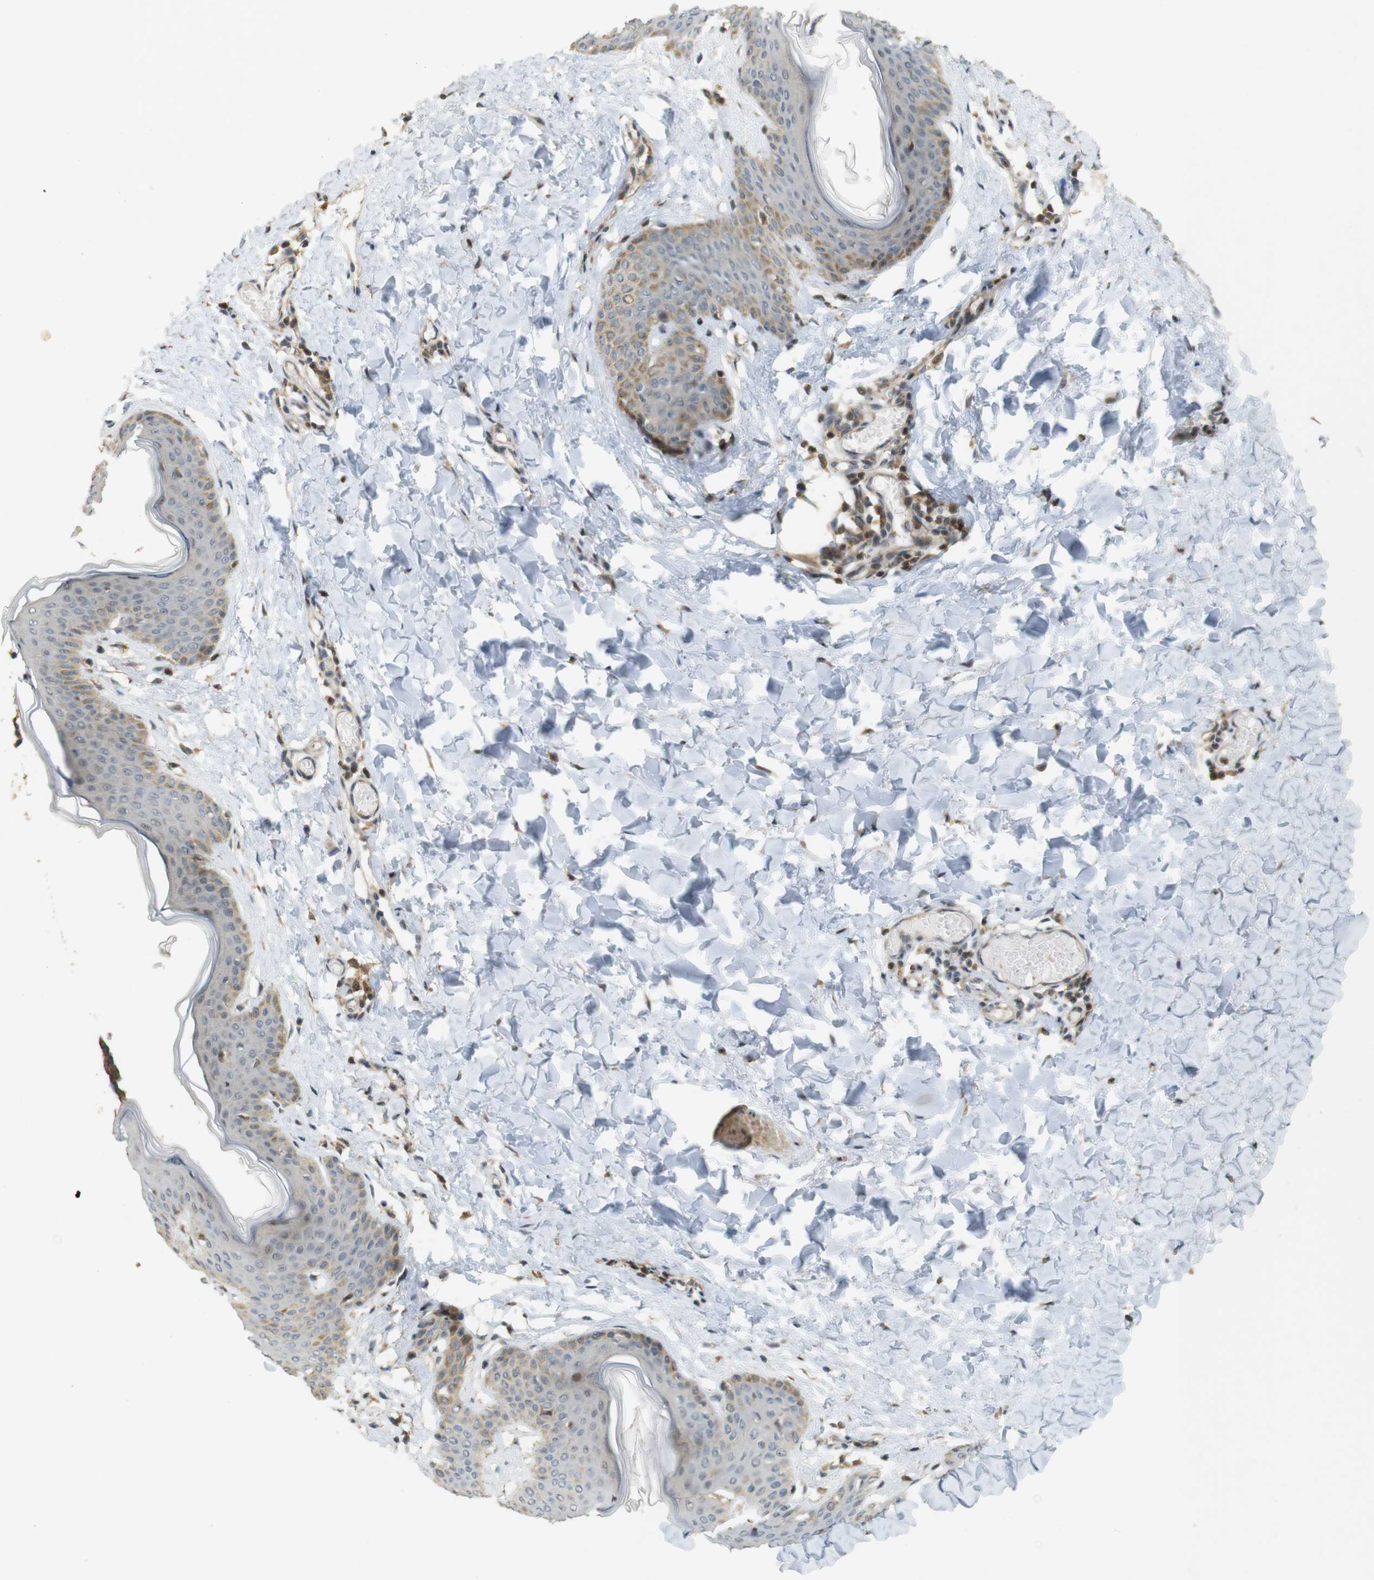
{"staining": {"intensity": "moderate", "quantity": ">75%", "location": "cytoplasmic/membranous"}, "tissue": "skin", "cell_type": "Fibroblasts", "image_type": "normal", "snomed": [{"axis": "morphology", "description": "Normal tissue, NOS"}, {"axis": "topography", "description": "Skin"}], "caption": "Protein expression analysis of benign skin displays moderate cytoplasmic/membranous positivity in approximately >75% of fibroblasts. The staining was performed using DAB to visualize the protein expression in brown, while the nuclei were stained in blue with hematoxylin (Magnification: 20x).", "gene": "TMX3", "patient": {"sex": "female", "age": 17}}